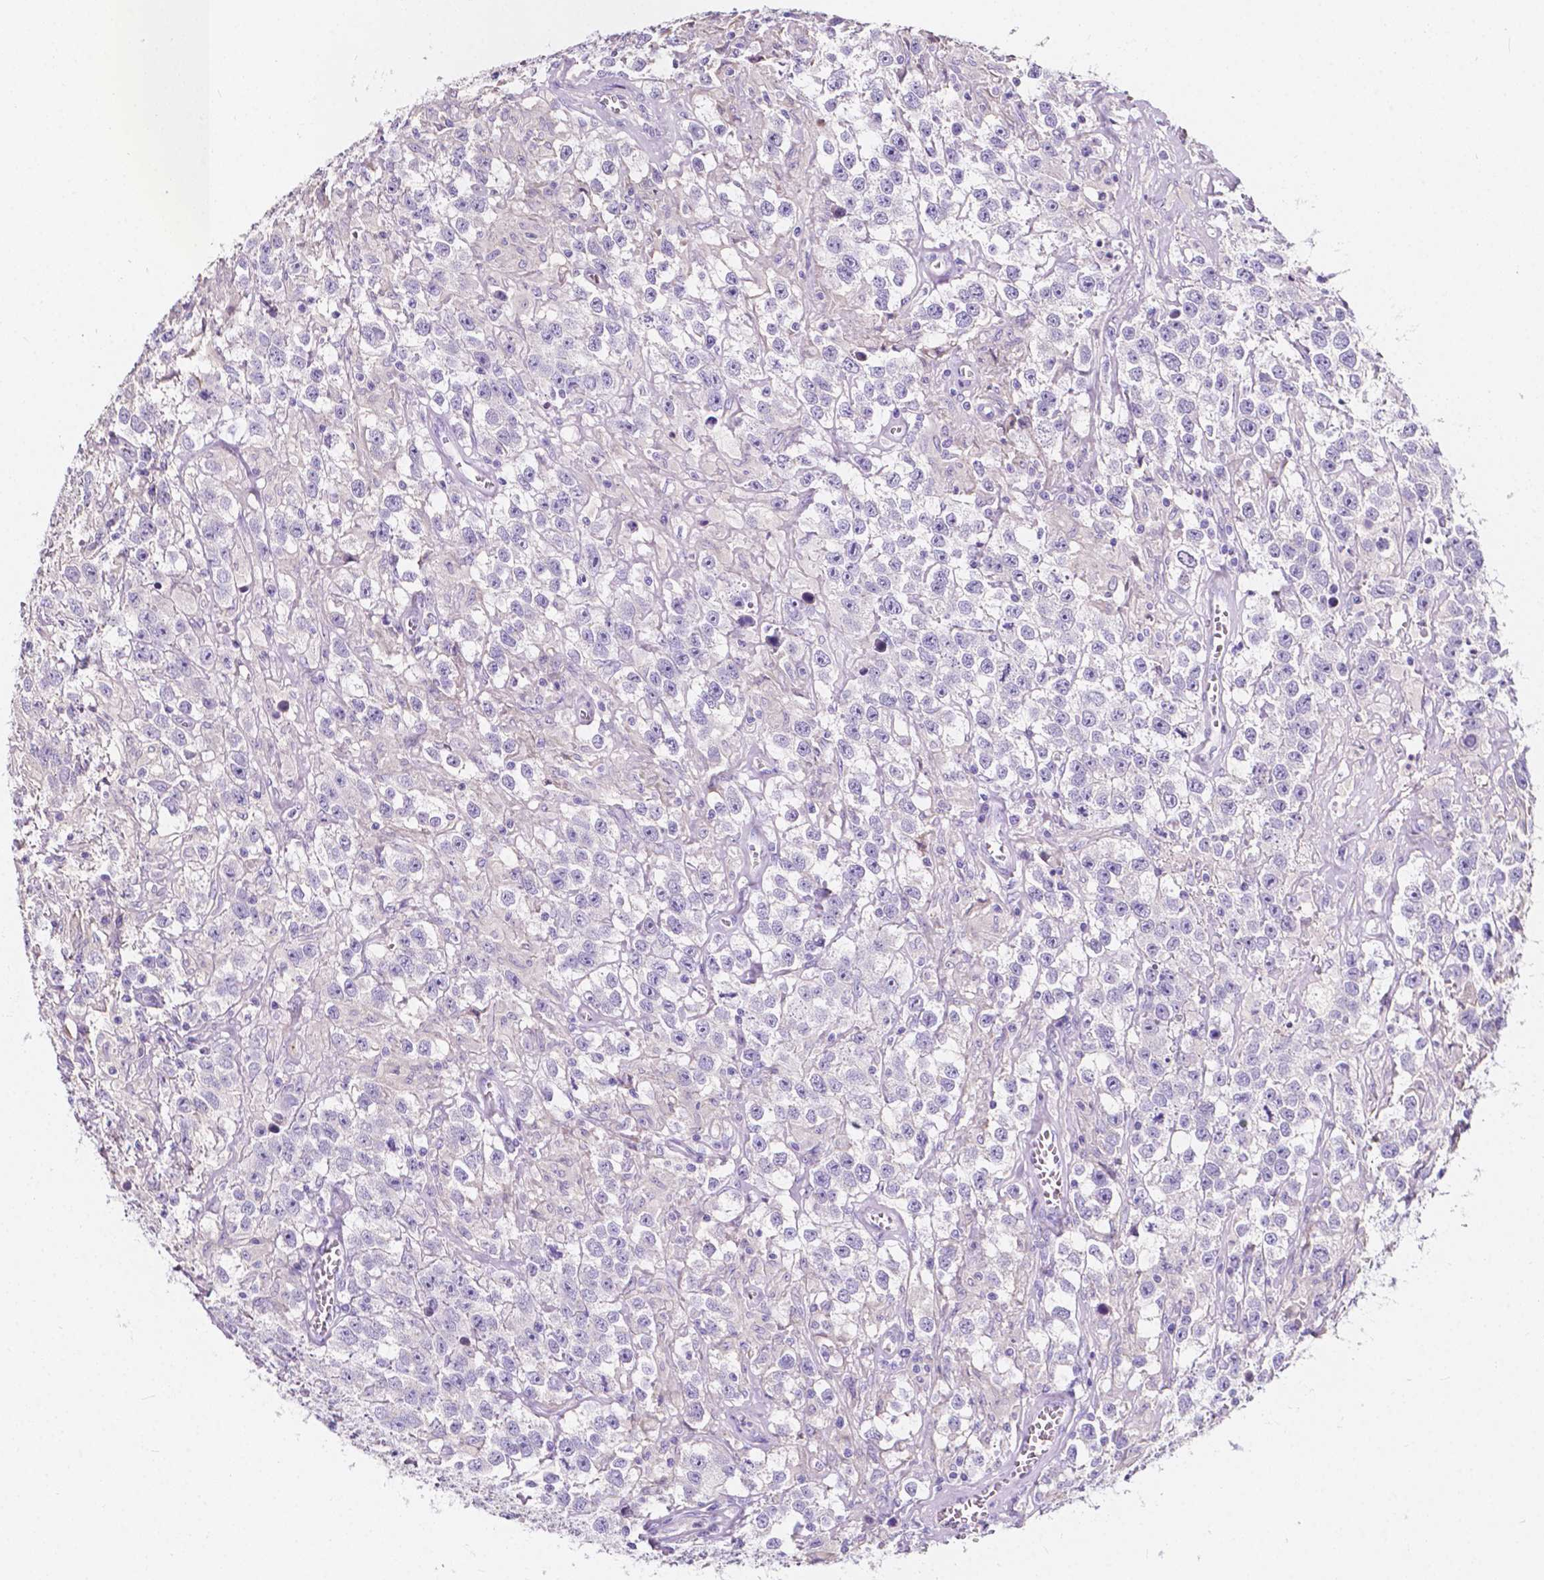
{"staining": {"intensity": "negative", "quantity": "none", "location": "none"}, "tissue": "testis cancer", "cell_type": "Tumor cells", "image_type": "cancer", "snomed": [{"axis": "morphology", "description": "Seminoma, NOS"}, {"axis": "topography", "description": "Testis"}], "caption": "IHC micrograph of testis cancer stained for a protein (brown), which demonstrates no positivity in tumor cells. Brightfield microscopy of IHC stained with DAB (3,3'-diaminobenzidine) (brown) and hematoxylin (blue), captured at high magnification.", "gene": "CLSTN2", "patient": {"sex": "male", "age": 43}}